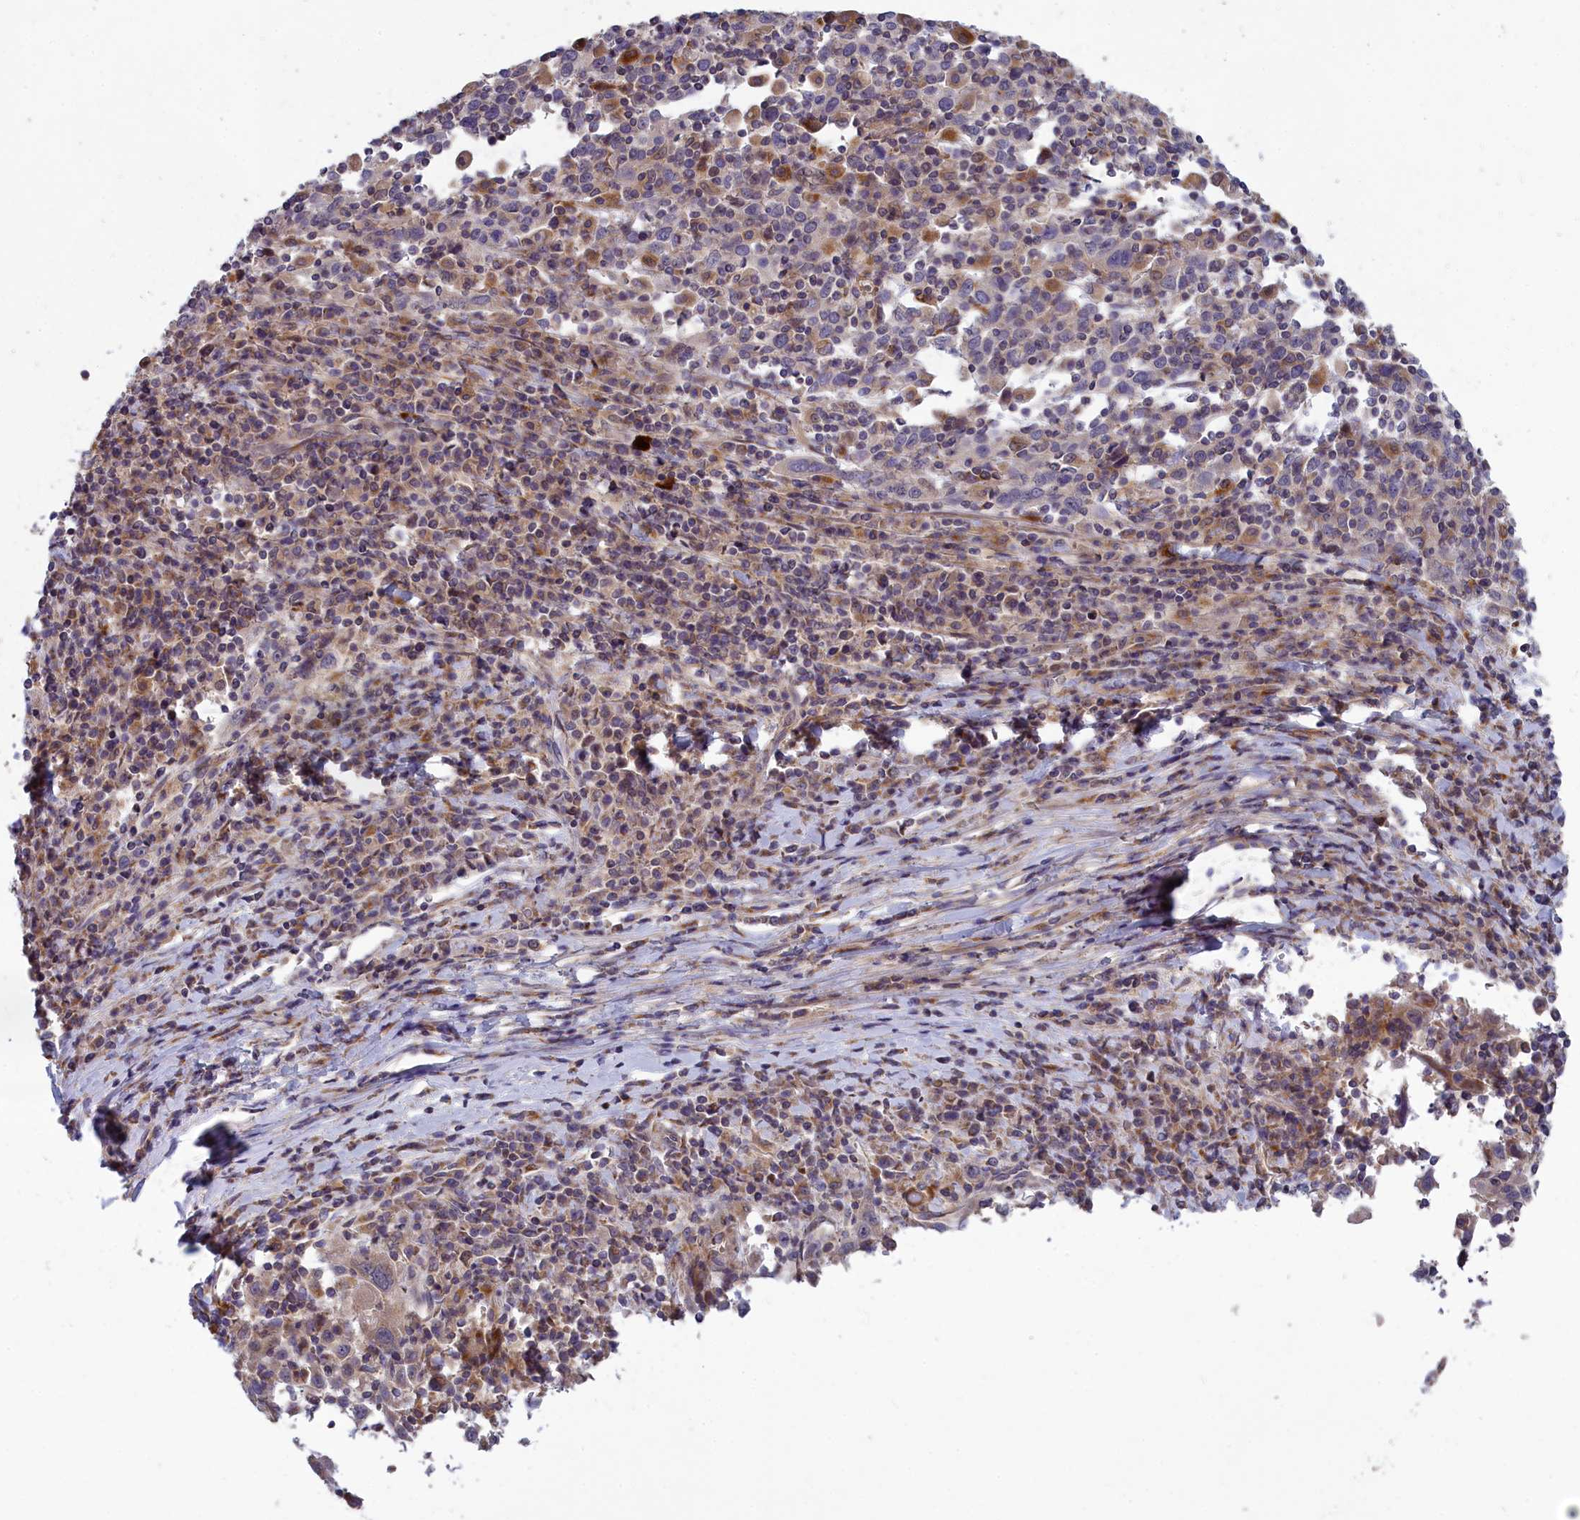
{"staining": {"intensity": "negative", "quantity": "none", "location": "none"}, "tissue": "cervical cancer", "cell_type": "Tumor cells", "image_type": "cancer", "snomed": [{"axis": "morphology", "description": "Squamous cell carcinoma, NOS"}, {"axis": "topography", "description": "Cervix"}], "caption": "This is a micrograph of IHC staining of cervical cancer (squamous cell carcinoma), which shows no staining in tumor cells.", "gene": "BLTP2", "patient": {"sex": "female", "age": 46}}